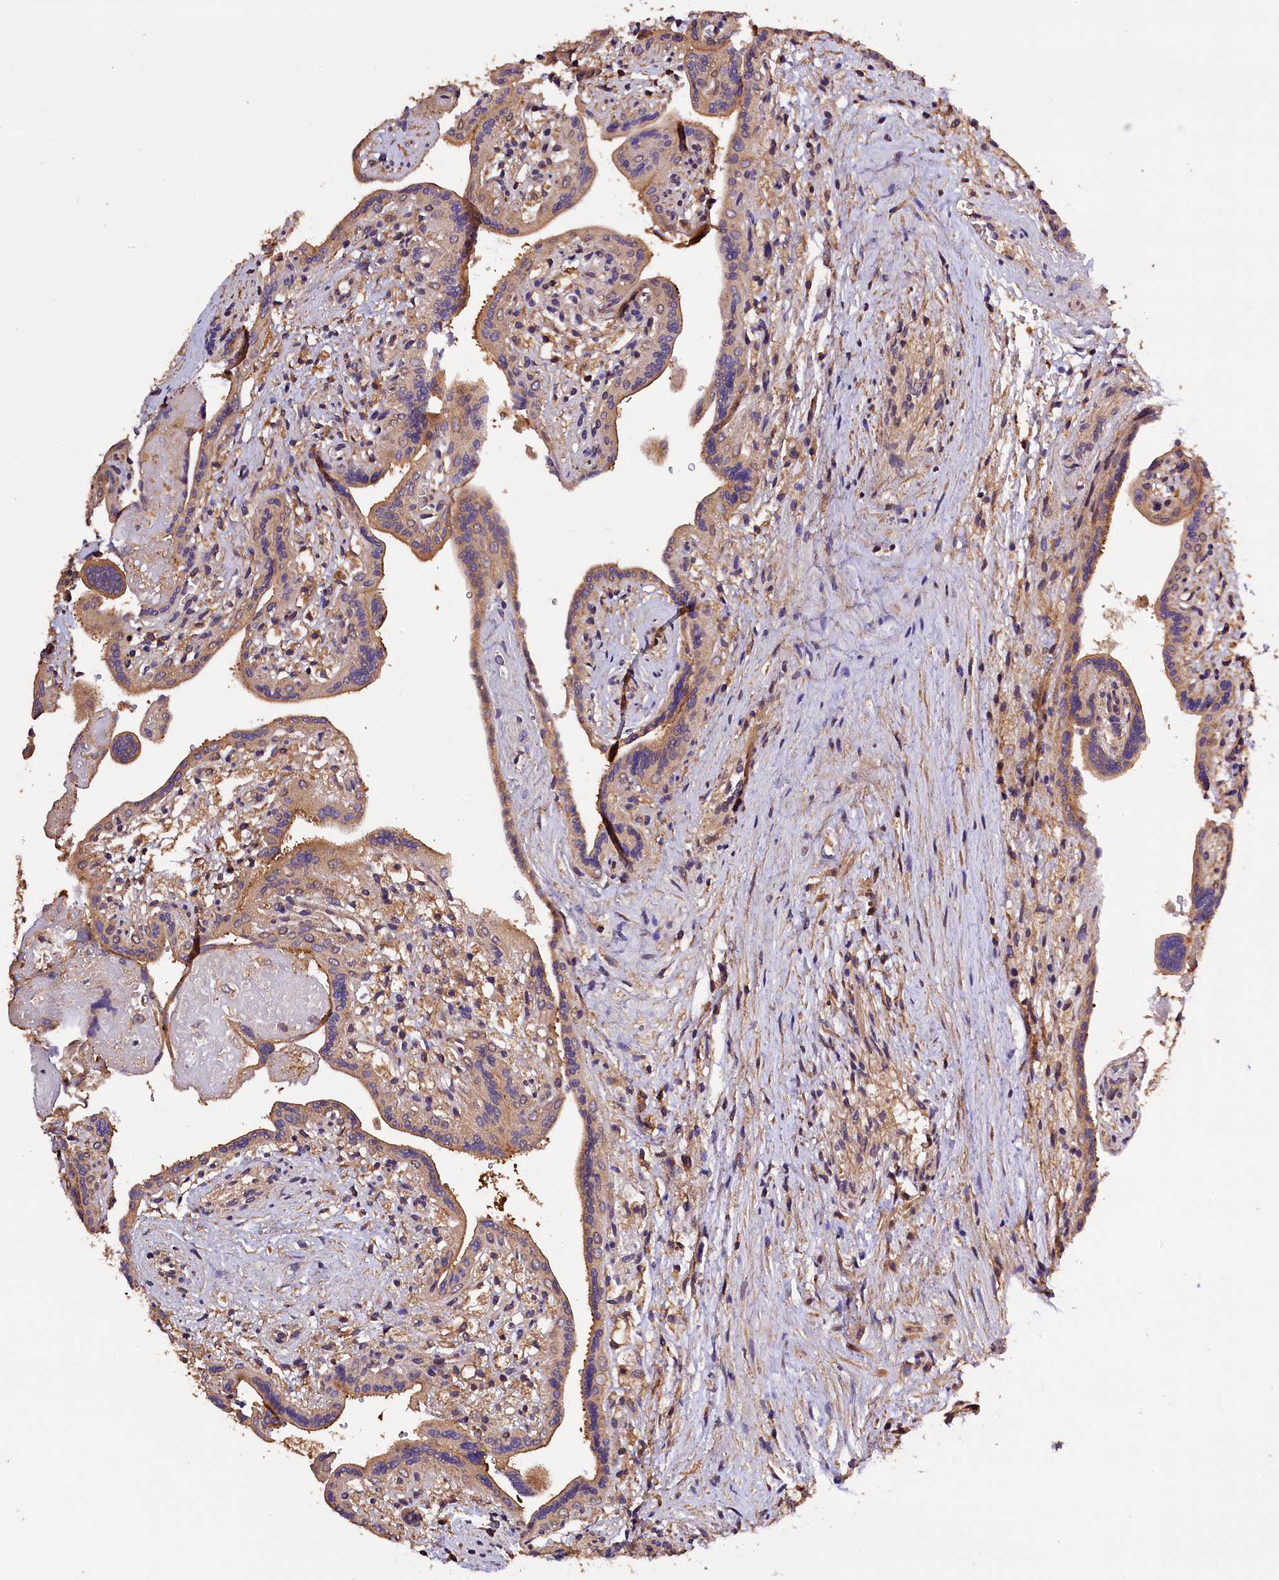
{"staining": {"intensity": "moderate", "quantity": ">75%", "location": "cytoplasmic/membranous"}, "tissue": "placenta", "cell_type": "Trophoblastic cells", "image_type": "normal", "snomed": [{"axis": "morphology", "description": "Normal tissue, NOS"}, {"axis": "topography", "description": "Placenta"}], "caption": "Protein staining of benign placenta exhibits moderate cytoplasmic/membranous positivity in approximately >75% of trophoblastic cells.", "gene": "KLC2", "patient": {"sex": "female", "age": 37}}